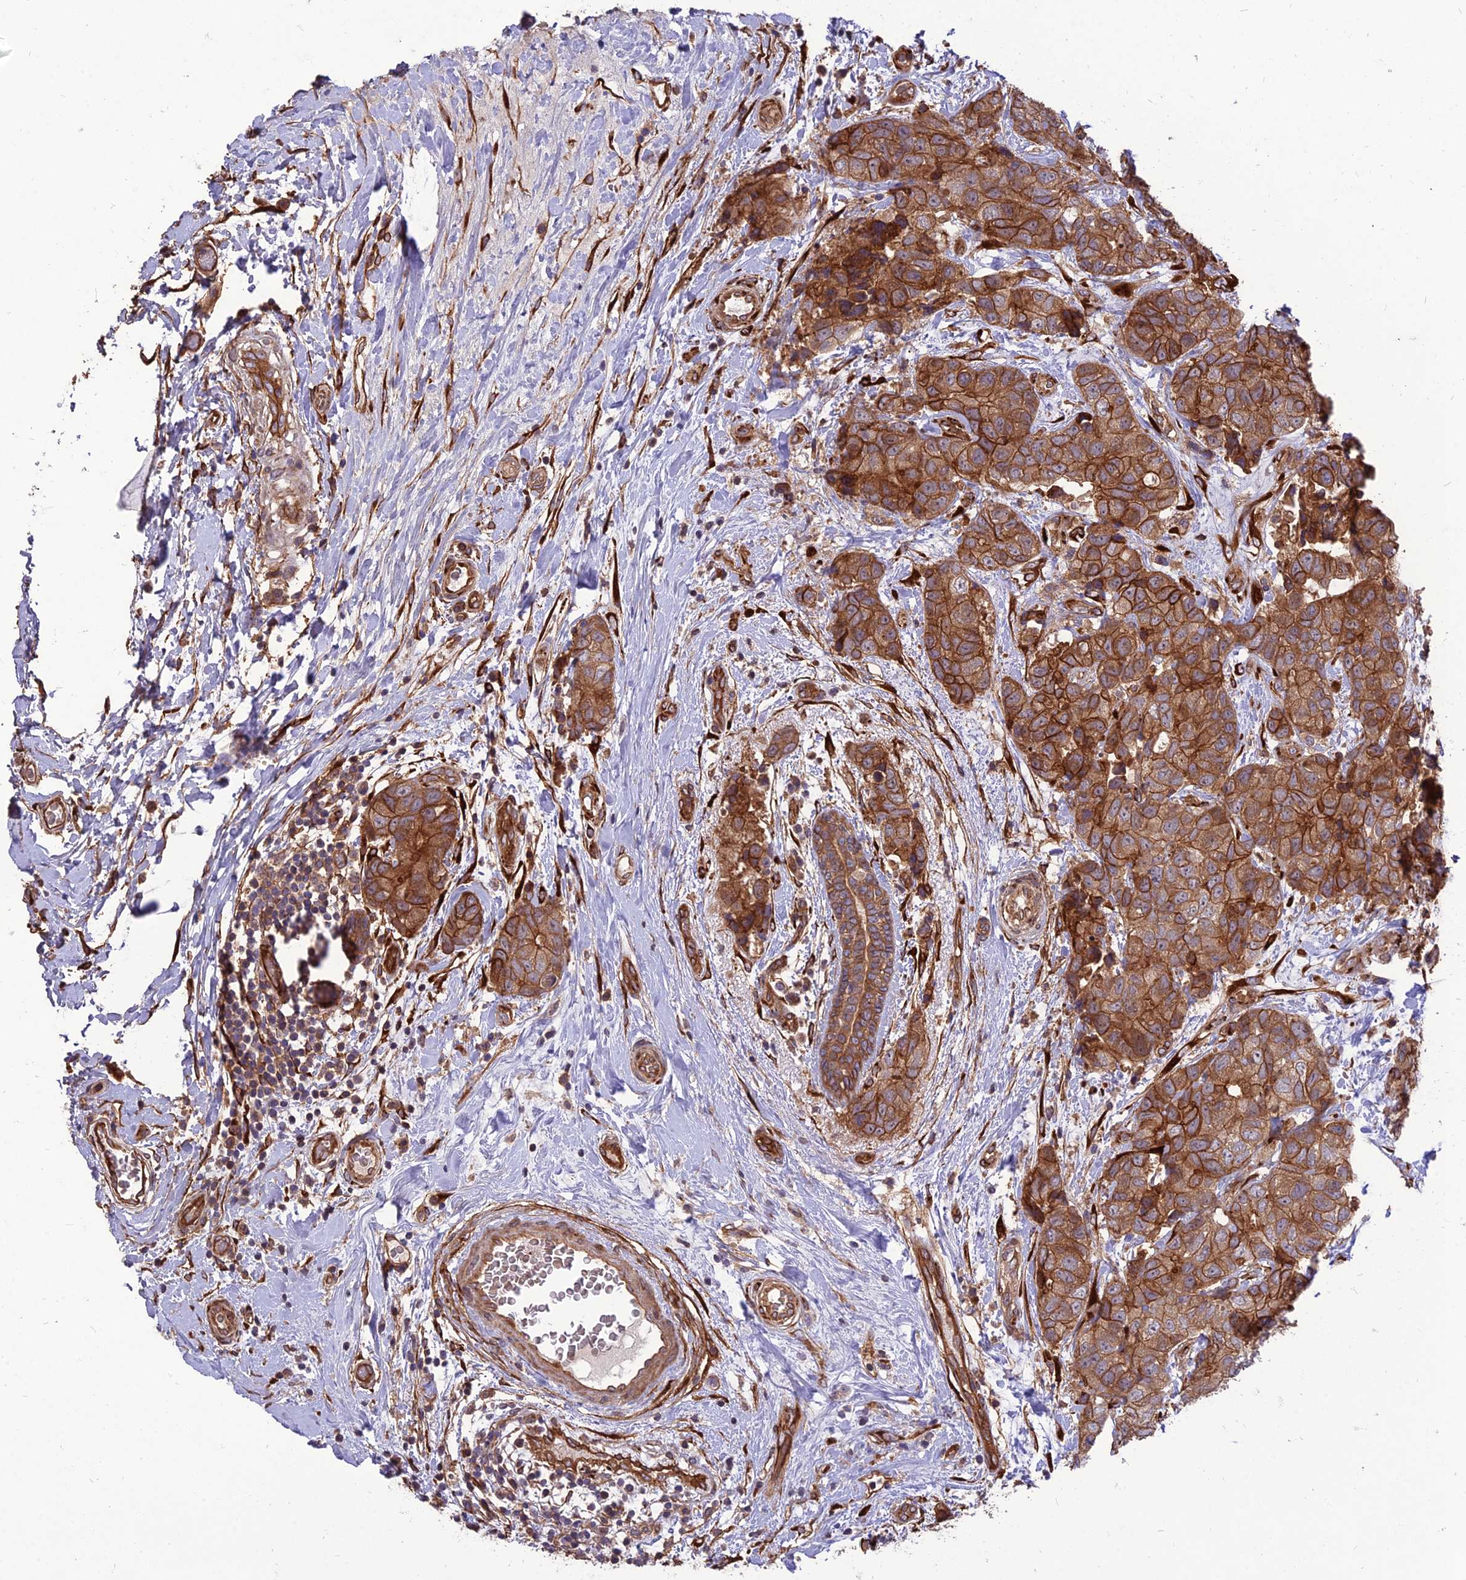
{"staining": {"intensity": "strong", "quantity": ">75%", "location": "cytoplasmic/membranous"}, "tissue": "breast cancer", "cell_type": "Tumor cells", "image_type": "cancer", "snomed": [{"axis": "morphology", "description": "Duct carcinoma"}, {"axis": "topography", "description": "Breast"}], "caption": "Immunohistochemistry (IHC) (DAB (3,3'-diaminobenzidine)) staining of human breast infiltrating ductal carcinoma demonstrates strong cytoplasmic/membranous protein positivity in approximately >75% of tumor cells.", "gene": "CRTAP", "patient": {"sex": "female", "age": 62}}